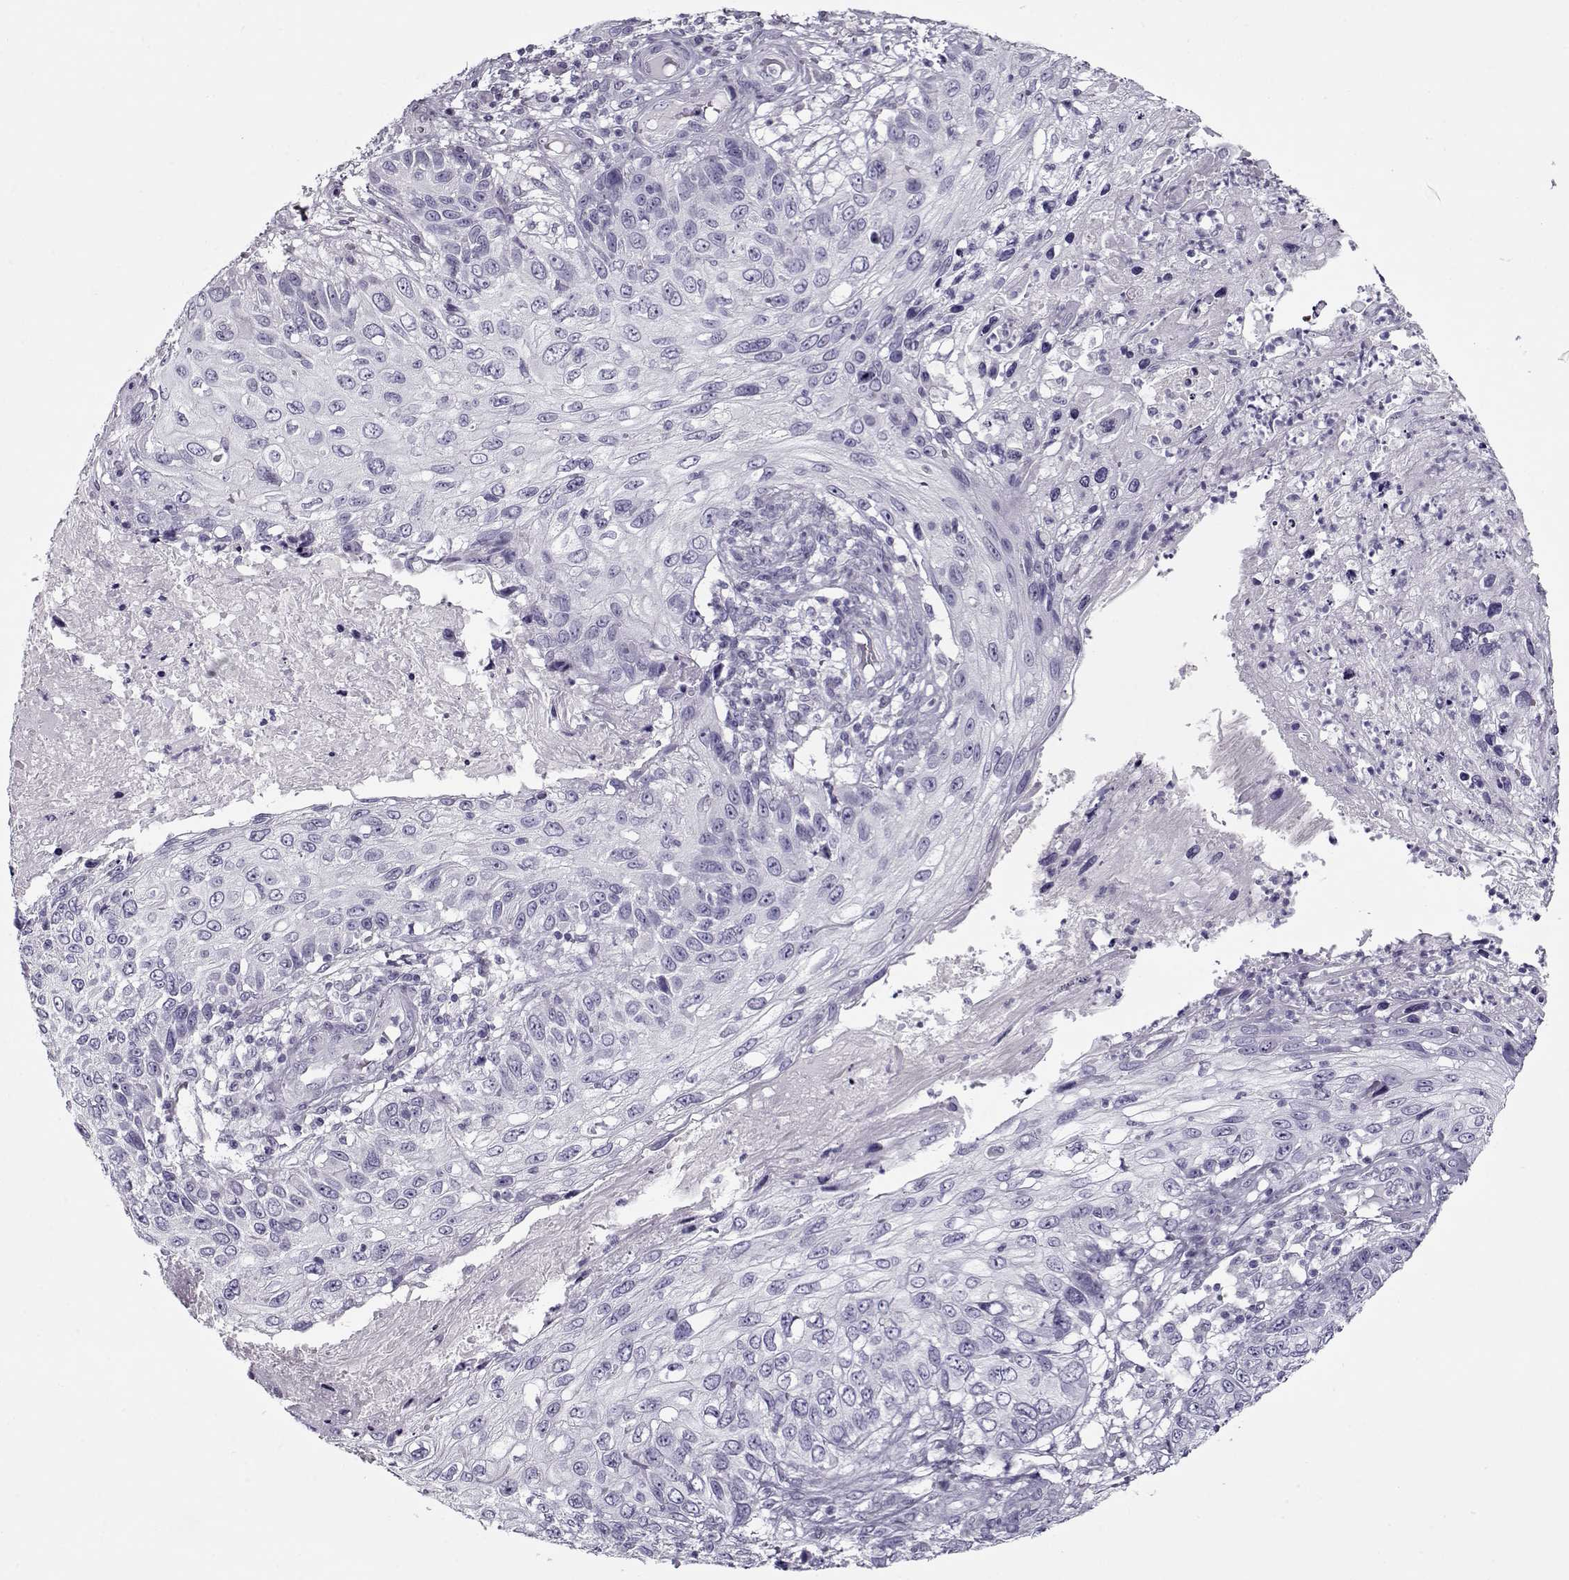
{"staining": {"intensity": "negative", "quantity": "none", "location": "none"}, "tissue": "skin cancer", "cell_type": "Tumor cells", "image_type": "cancer", "snomed": [{"axis": "morphology", "description": "Squamous cell carcinoma, NOS"}, {"axis": "topography", "description": "Skin"}], "caption": "The image displays no significant staining in tumor cells of squamous cell carcinoma (skin).", "gene": "GAGE2A", "patient": {"sex": "male", "age": 92}}